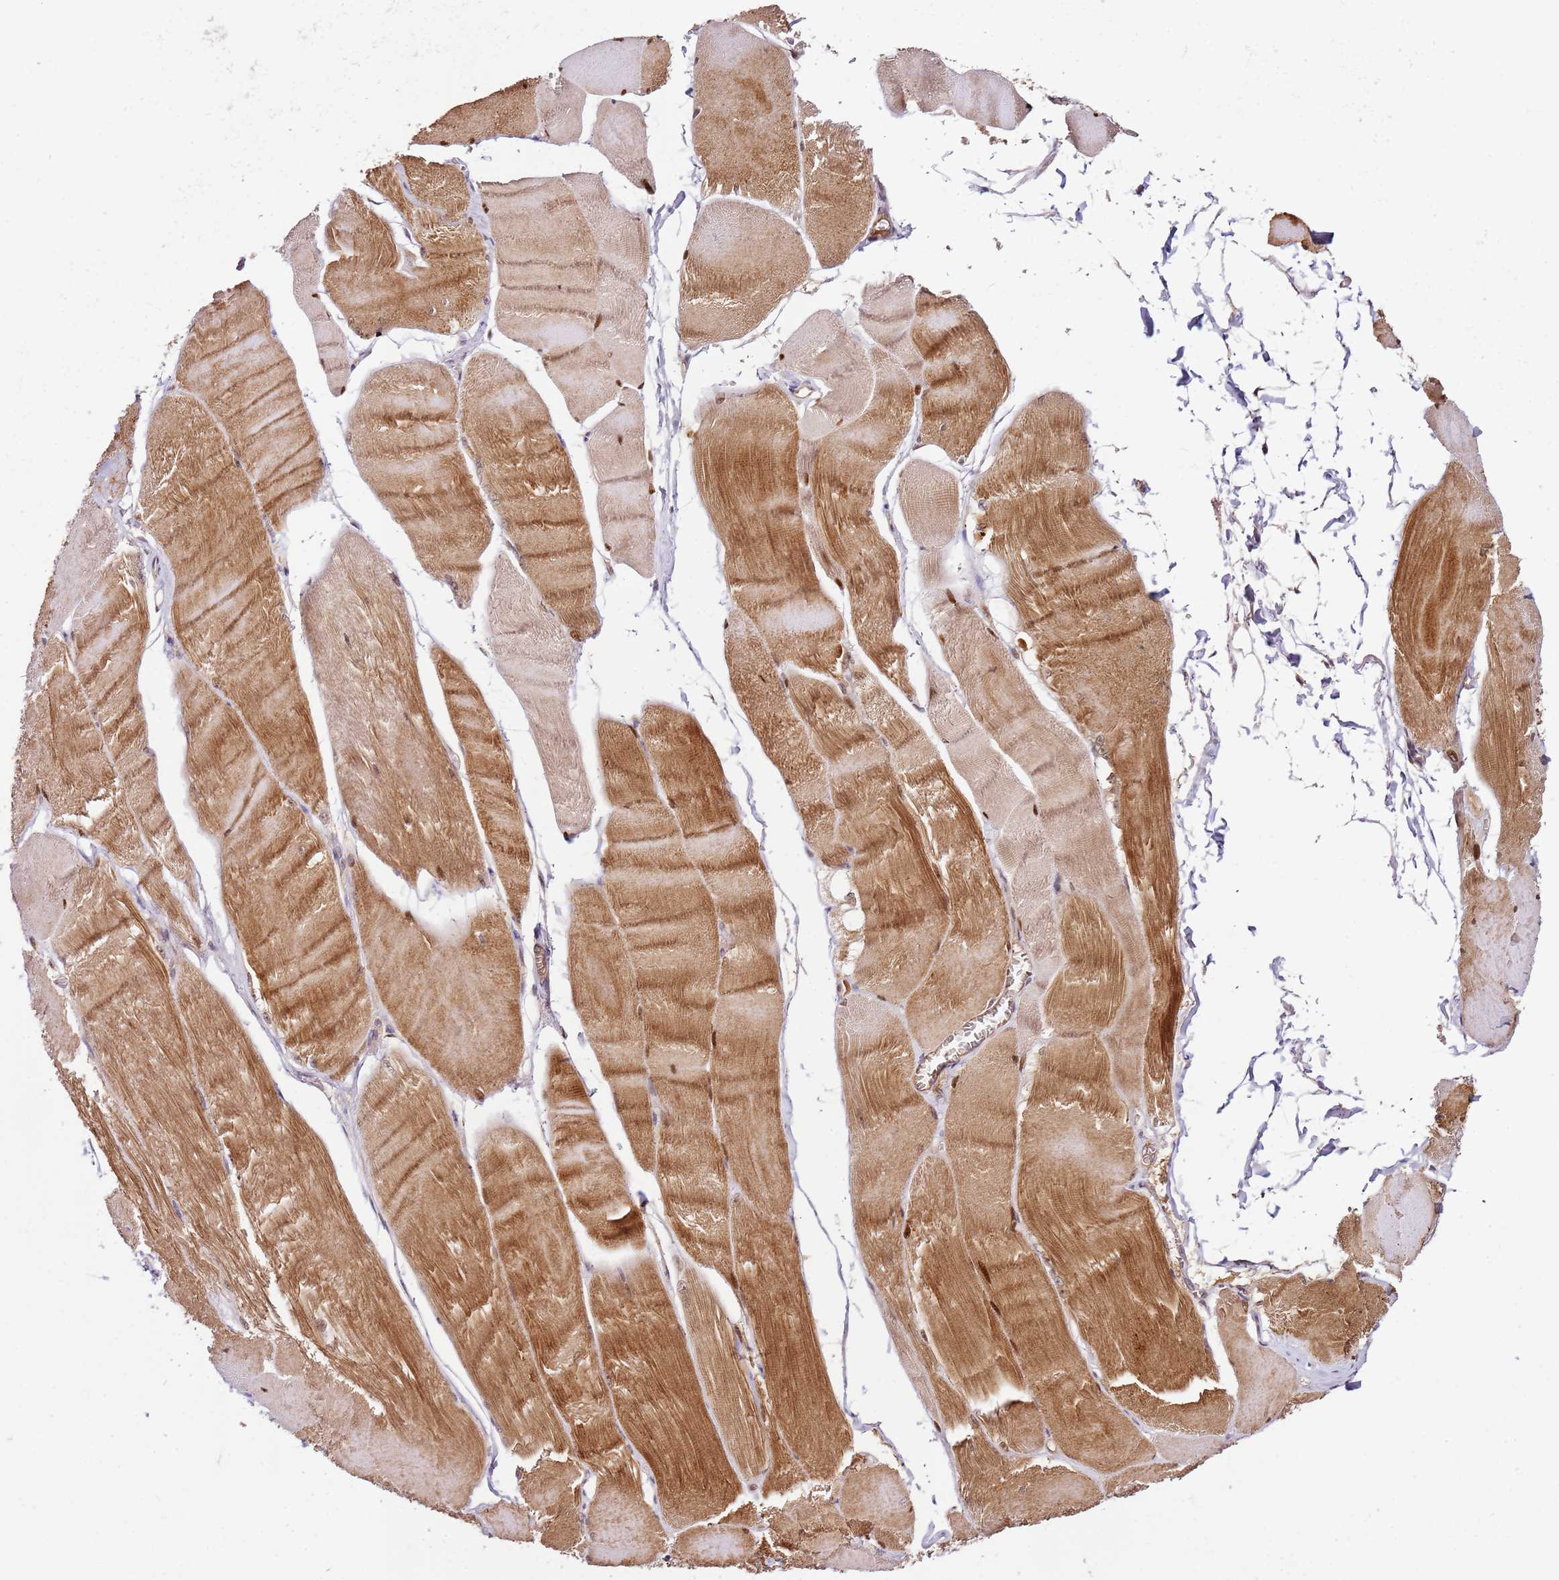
{"staining": {"intensity": "strong", "quantity": ">75%", "location": "cytoplasmic/membranous,nuclear"}, "tissue": "skeletal muscle", "cell_type": "Myocytes", "image_type": "normal", "snomed": [{"axis": "morphology", "description": "Normal tissue, NOS"}, {"axis": "morphology", "description": "Basal cell carcinoma"}, {"axis": "topography", "description": "Skeletal muscle"}], "caption": "A high-resolution photomicrograph shows immunohistochemistry (IHC) staining of normal skeletal muscle, which shows strong cytoplasmic/membranous,nuclear positivity in approximately >75% of myocytes.", "gene": "DDX27", "patient": {"sex": "female", "age": 64}}